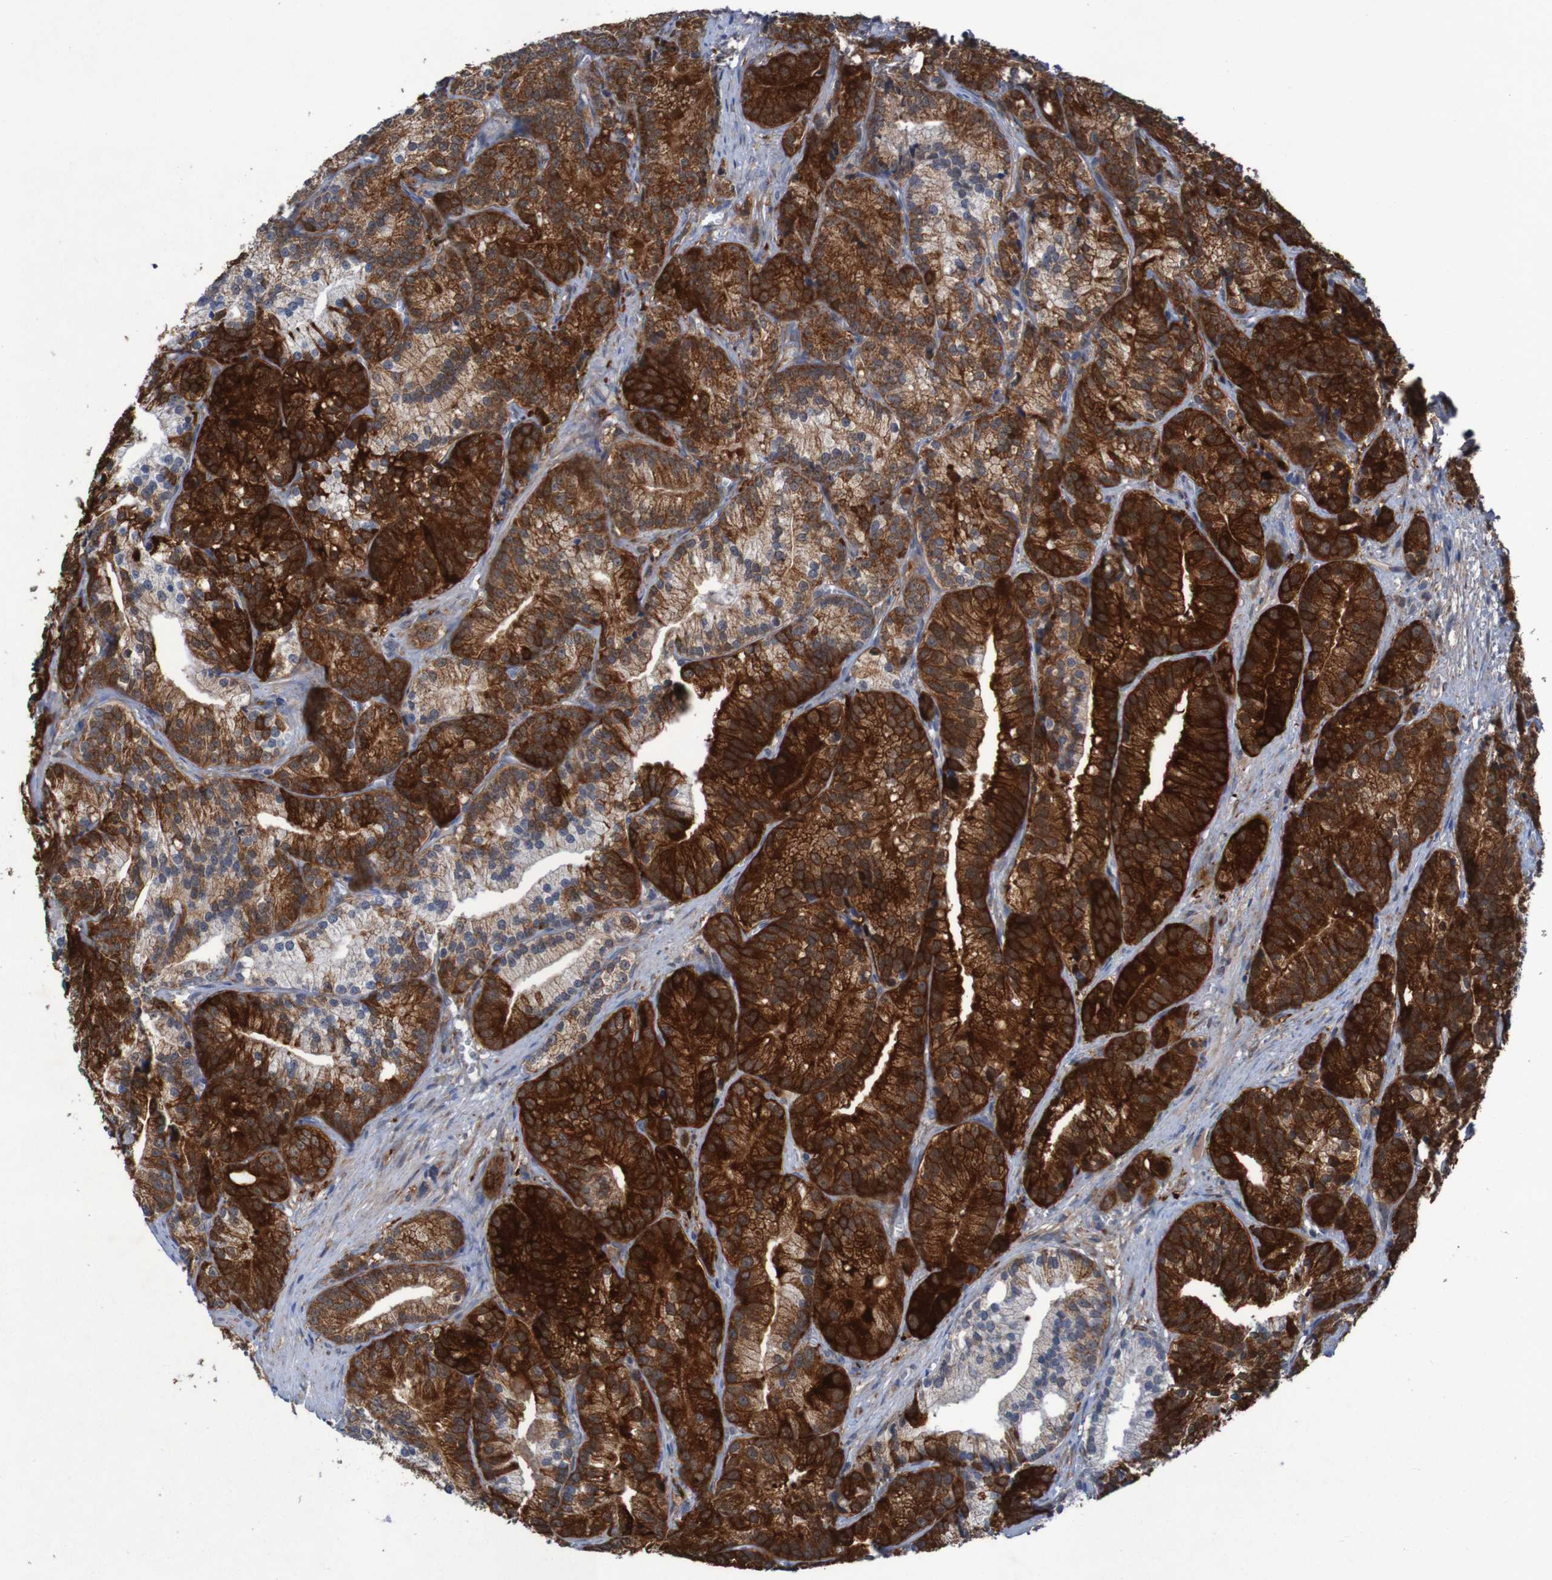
{"staining": {"intensity": "strong", "quantity": ">75%", "location": "cytoplasmic/membranous"}, "tissue": "prostate cancer", "cell_type": "Tumor cells", "image_type": "cancer", "snomed": [{"axis": "morphology", "description": "Adenocarcinoma, Low grade"}, {"axis": "topography", "description": "Prostate"}], "caption": "An immunohistochemistry (IHC) photomicrograph of neoplastic tissue is shown. Protein staining in brown highlights strong cytoplasmic/membranous positivity in prostate cancer within tumor cells. The protein of interest is shown in brown color, while the nuclei are stained blue.", "gene": "CCDC51", "patient": {"sex": "male", "age": 89}}